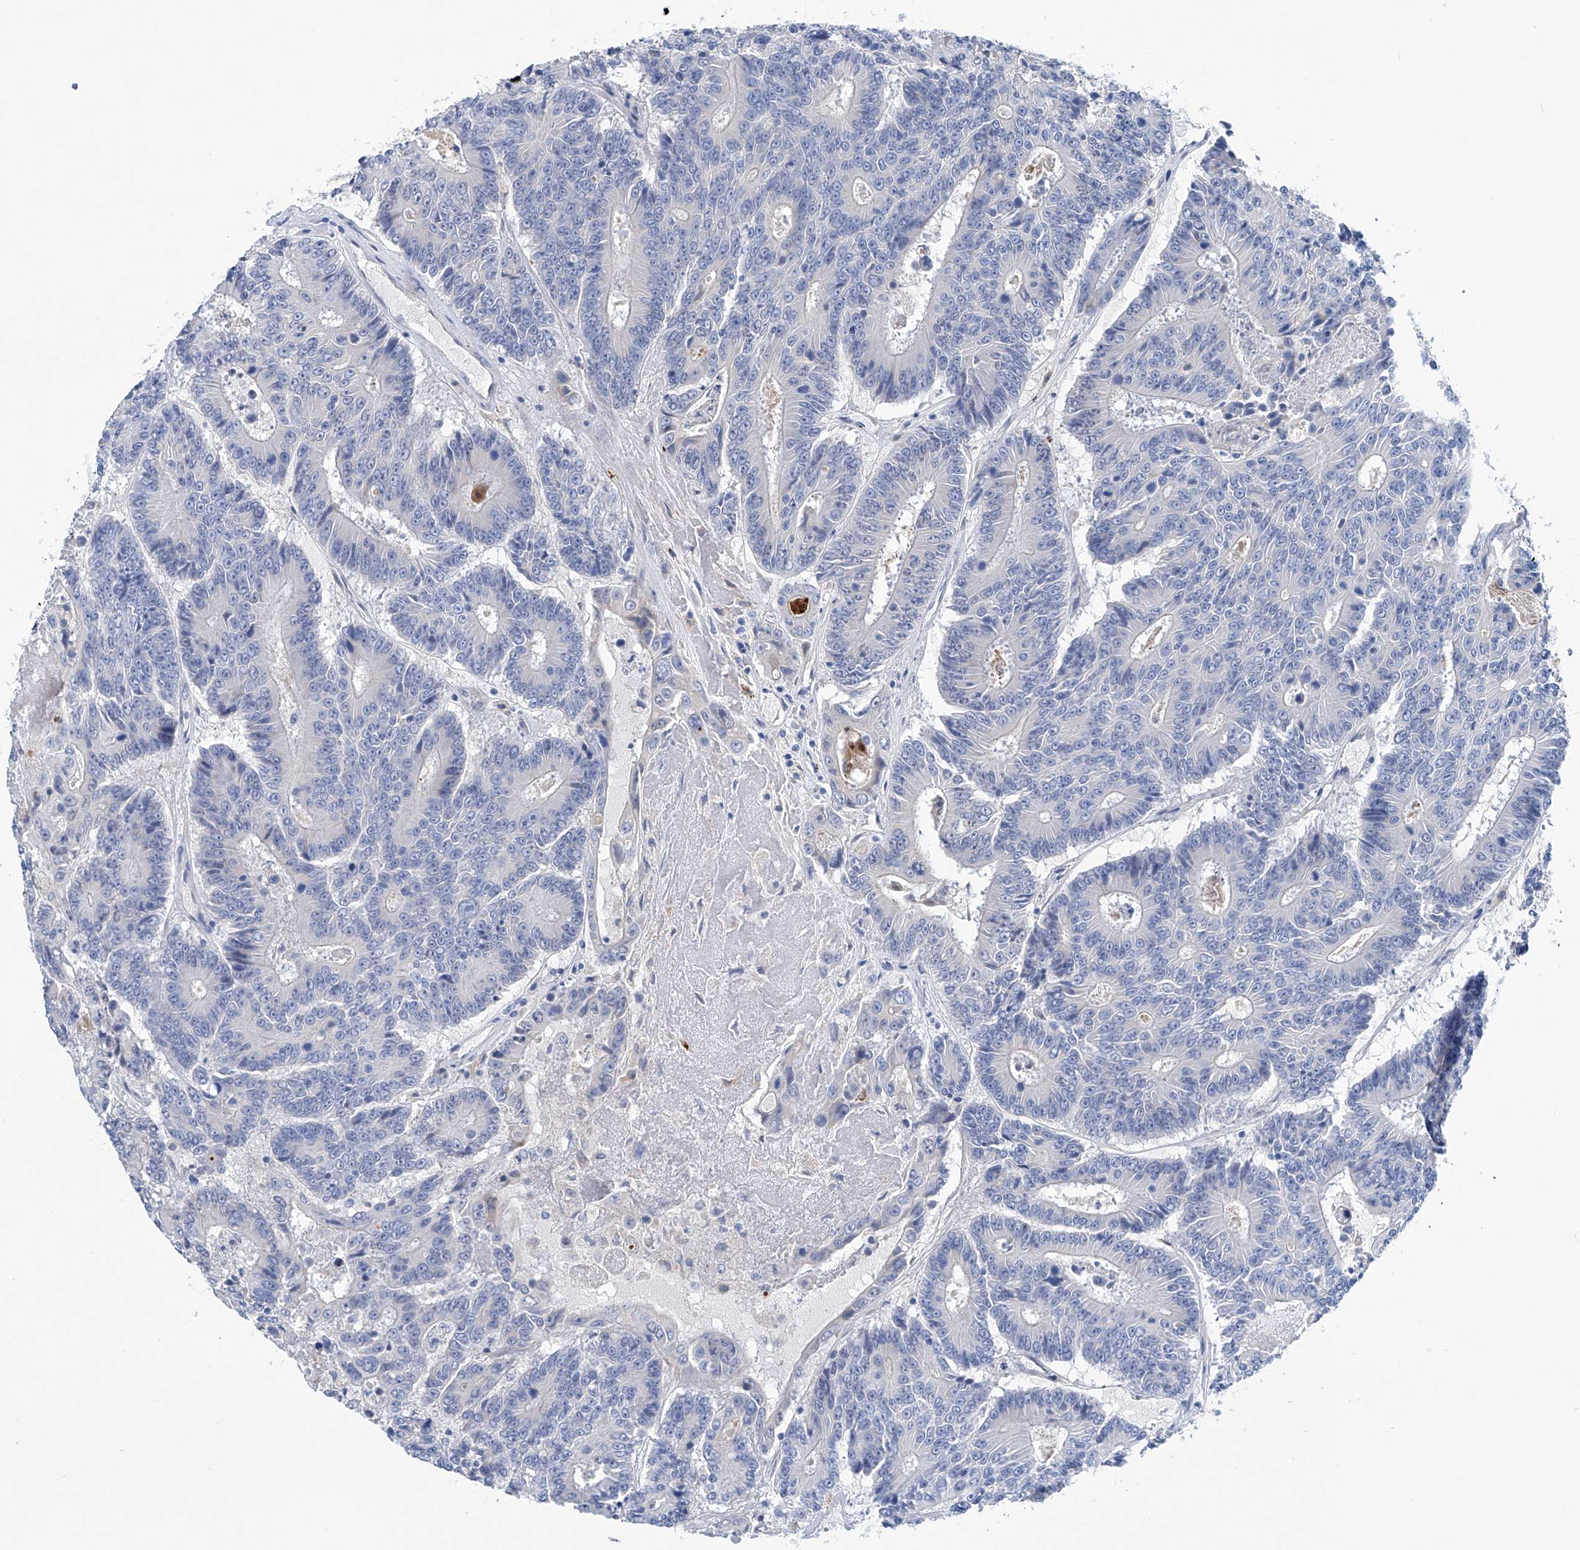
{"staining": {"intensity": "negative", "quantity": "none", "location": "none"}, "tissue": "colorectal cancer", "cell_type": "Tumor cells", "image_type": "cancer", "snomed": [{"axis": "morphology", "description": "Adenocarcinoma, NOS"}, {"axis": "topography", "description": "Colon"}], "caption": "A high-resolution photomicrograph shows immunohistochemistry (IHC) staining of adenocarcinoma (colorectal), which shows no significant expression in tumor cells.", "gene": "CEP85L", "patient": {"sex": "male", "age": 83}}